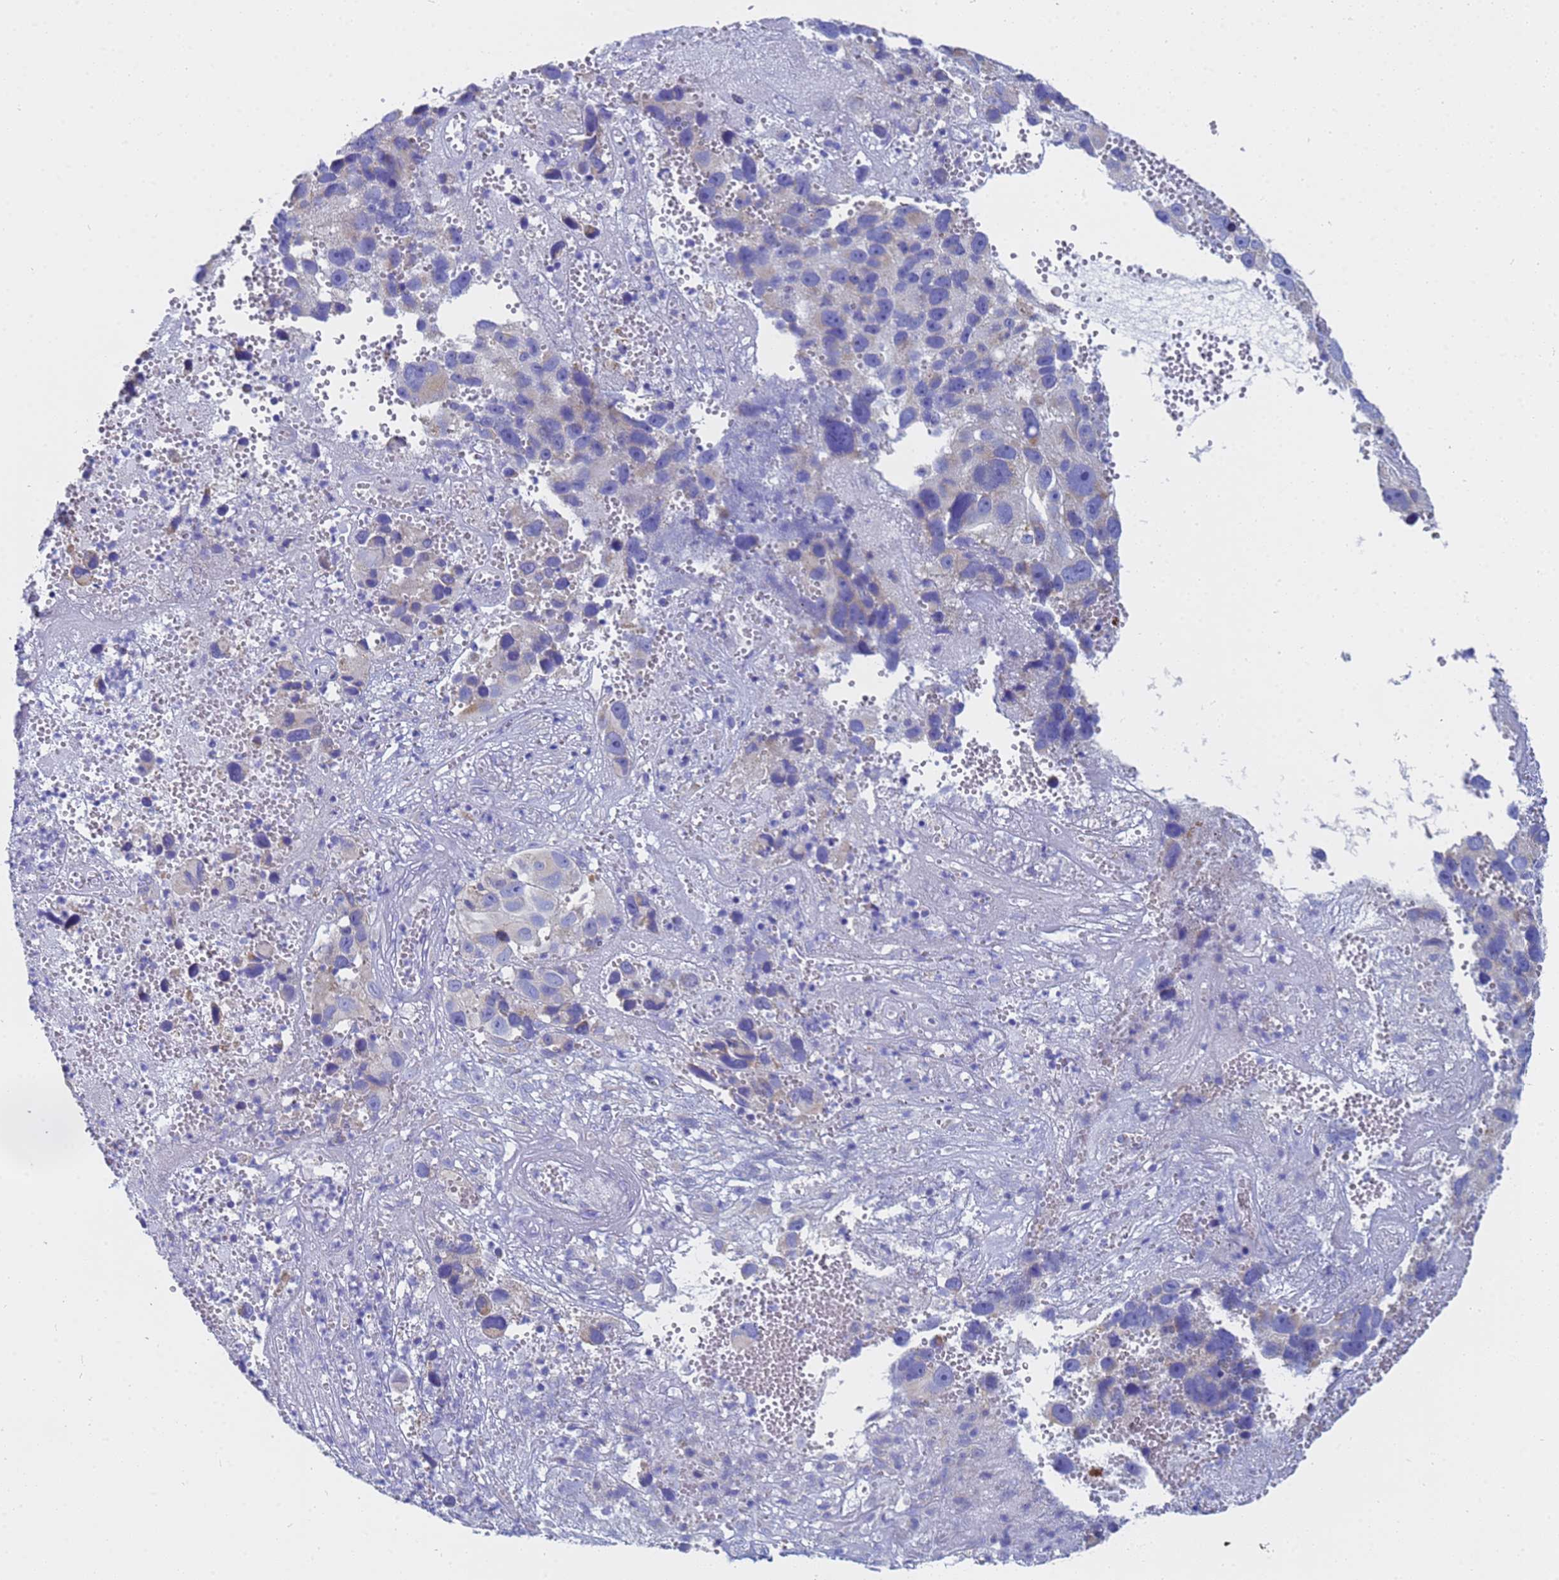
{"staining": {"intensity": "negative", "quantity": "none", "location": "none"}, "tissue": "melanoma", "cell_type": "Tumor cells", "image_type": "cancer", "snomed": [{"axis": "morphology", "description": "Malignant melanoma, NOS"}, {"axis": "topography", "description": "Skin"}], "caption": "Malignant melanoma was stained to show a protein in brown. There is no significant positivity in tumor cells.", "gene": "TM4SF4", "patient": {"sex": "male", "age": 84}}